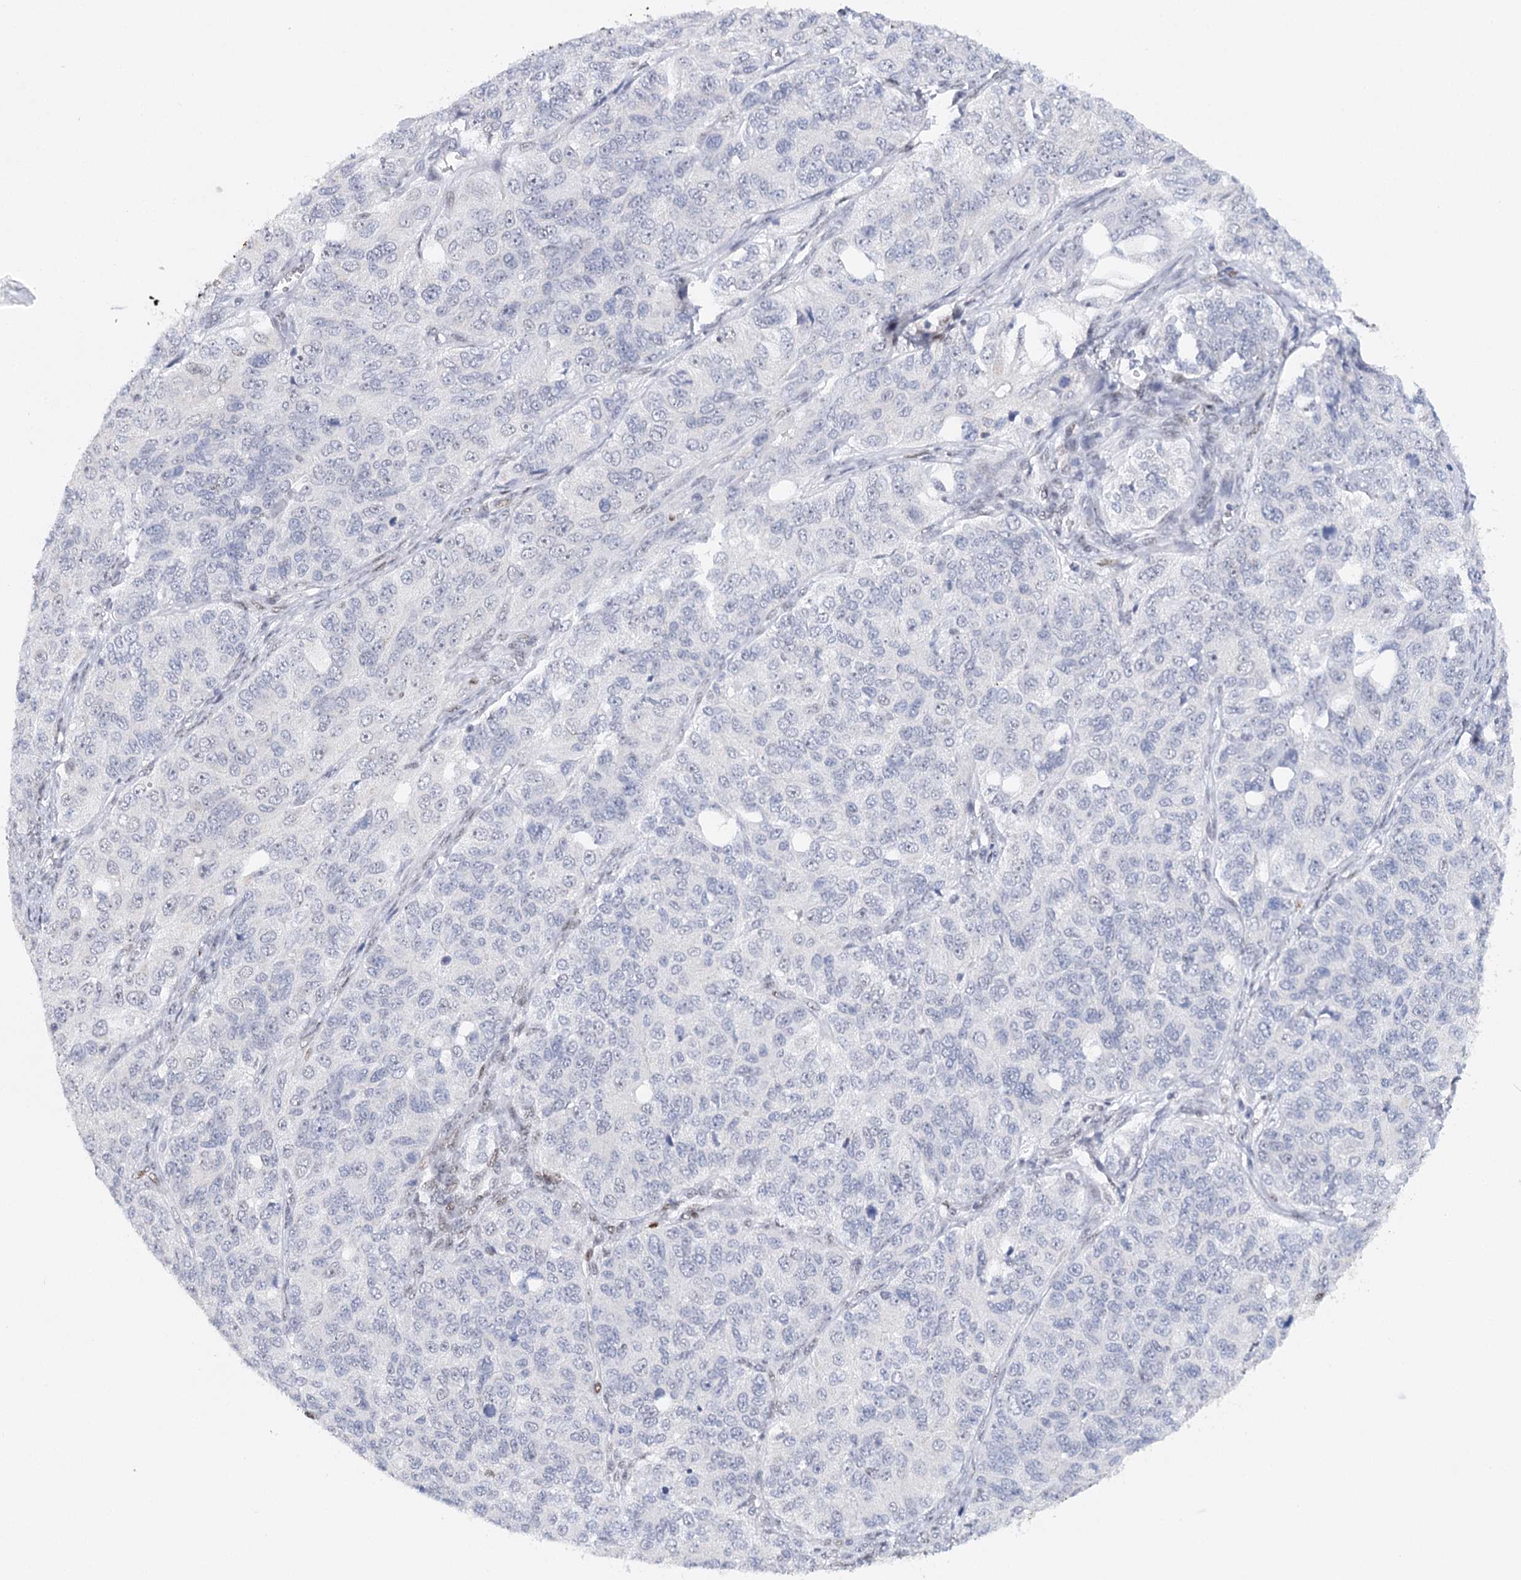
{"staining": {"intensity": "negative", "quantity": "none", "location": "none"}, "tissue": "ovarian cancer", "cell_type": "Tumor cells", "image_type": "cancer", "snomed": [{"axis": "morphology", "description": "Carcinoma, endometroid"}, {"axis": "topography", "description": "Ovary"}], "caption": "Tumor cells show no significant staining in ovarian endometroid carcinoma.", "gene": "TP53", "patient": {"sex": "female", "age": 51}}